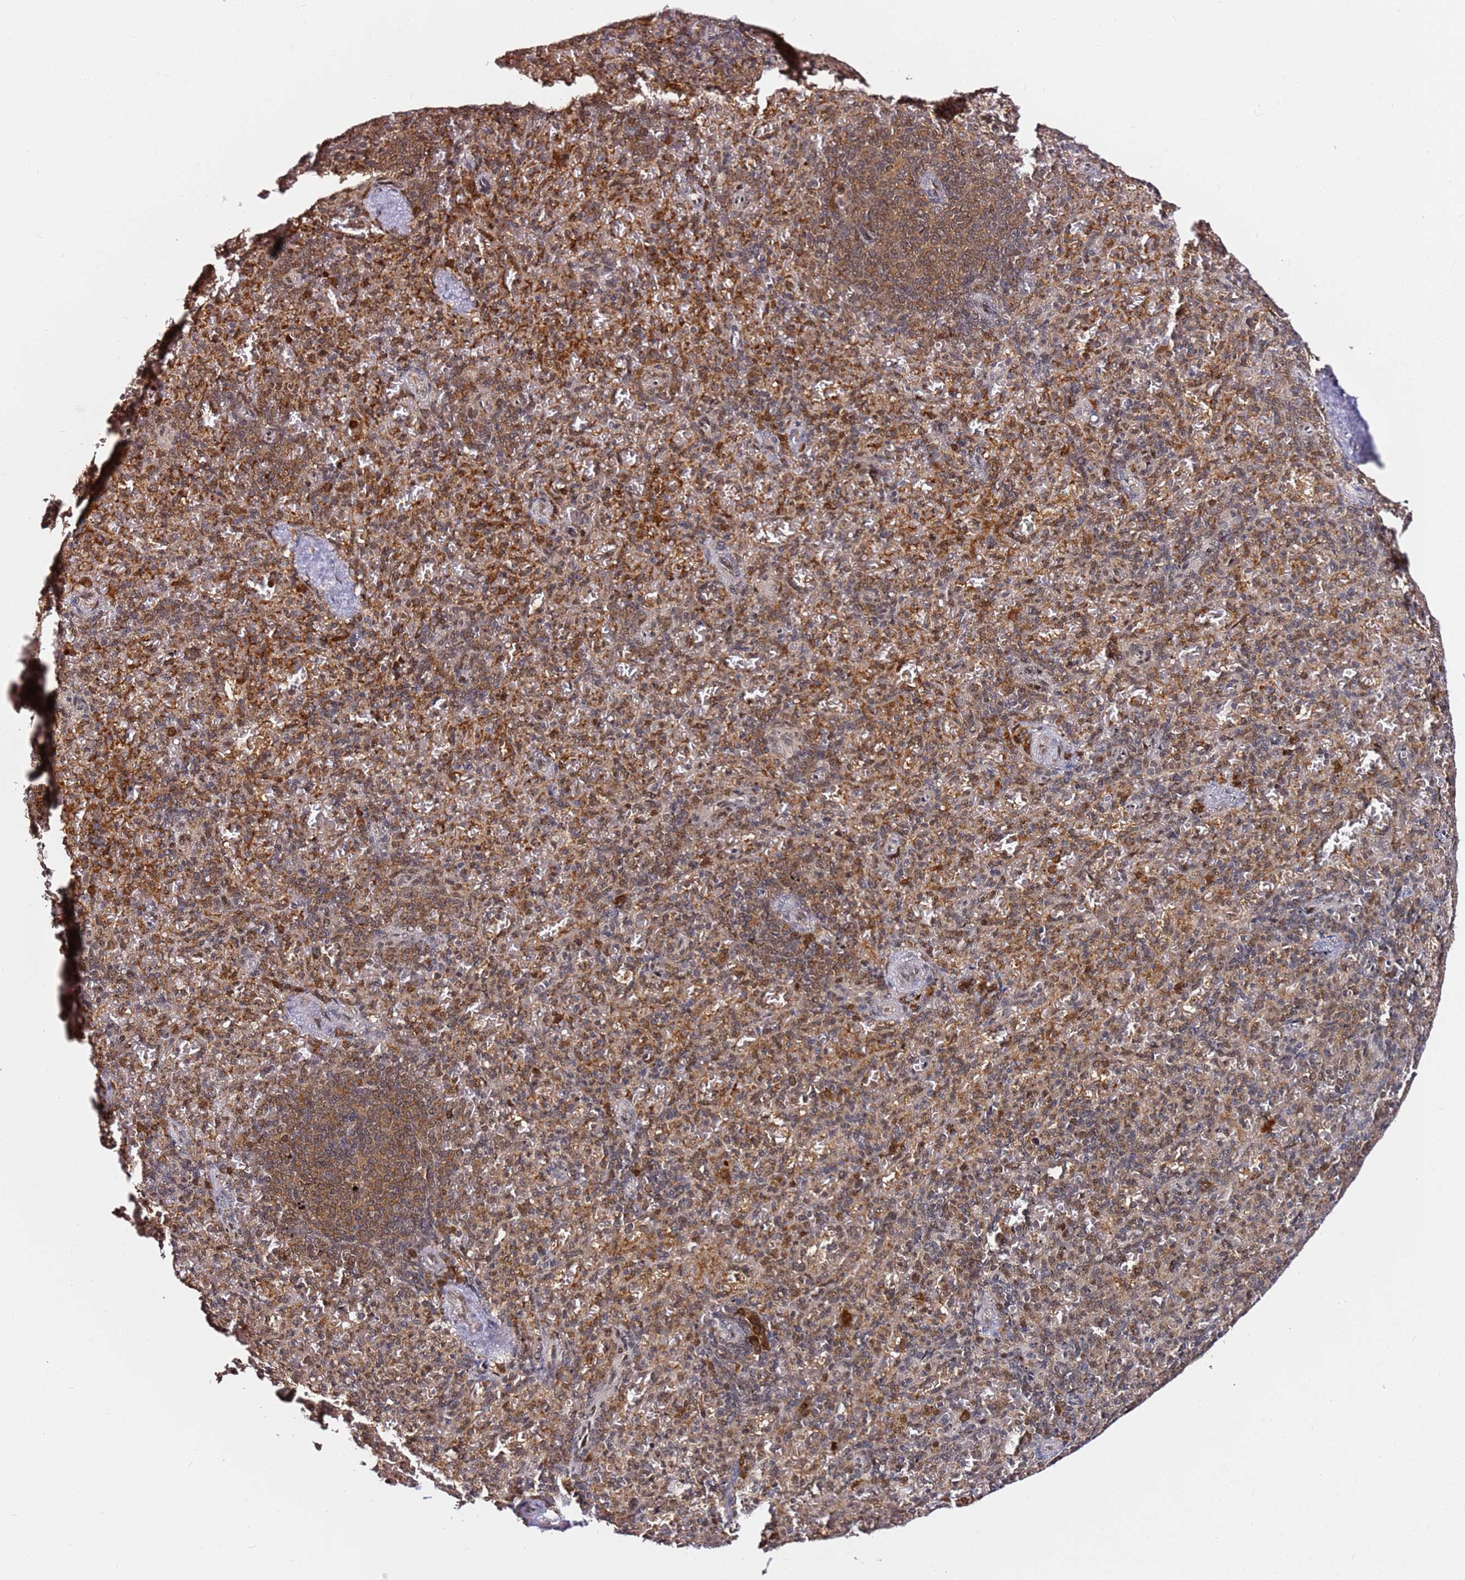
{"staining": {"intensity": "moderate", "quantity": "25%-75%", "location": "cytoplasmic/membranous"}, "tissue": "spleen", "cell_type": "Cells in red pulp", "image_type": "normal", "snomed": [{"axis": "morphology", "description": "Normal tissue, NOS"}, {"axis": "topography", "description": "Spleen"}], "caption": "Spleen stained with DAB IHC shows medium levels of moderate cytoplasmic/membranous staining in about 25%-75% of cells in red pulp.", "gene": "RGS18", "patient": {"sex": "female", "age": 74}}